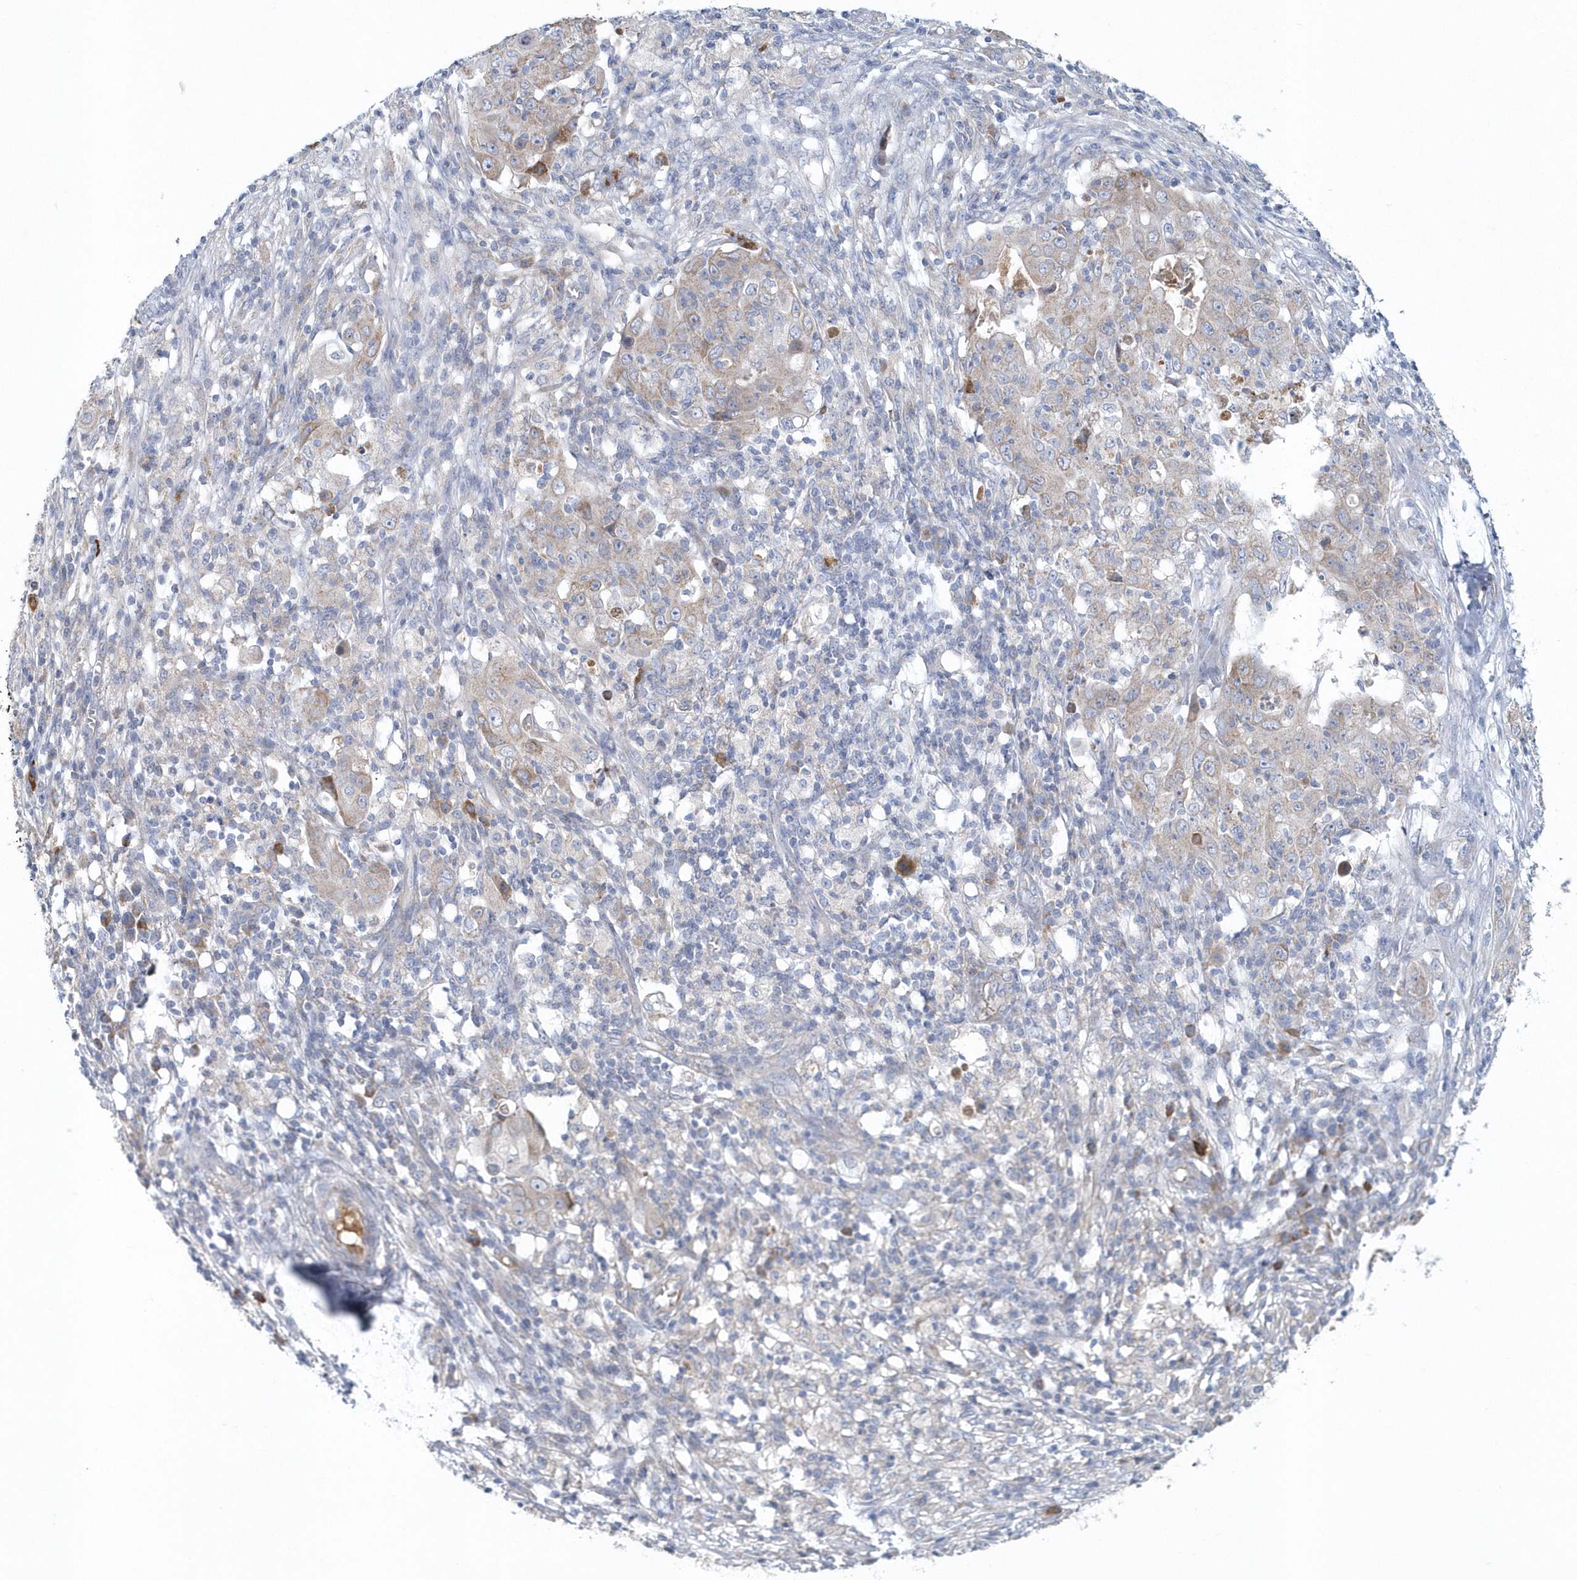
{"staining": {"intensity": "weak", "quantity": "<25%", "location": "cytoplasmic/membranous"}, "tissue": "ovarian cancer", "cell_type": "Tumor cells", "image_type": "cancer", "snomed": [{"axis": "morphology", "description": "Carcinoma, endometroid"}, {"axis": "topography", "description": "Ovary"}], "caption": "Protein analysis of endometroid carcinoma (ovarian) displays no significant expression in tumor cells. (DAB IHC with hematoxylin counter stain).", "gene": "SPATA18", "patient": {"sex": "female", "age": 42}}